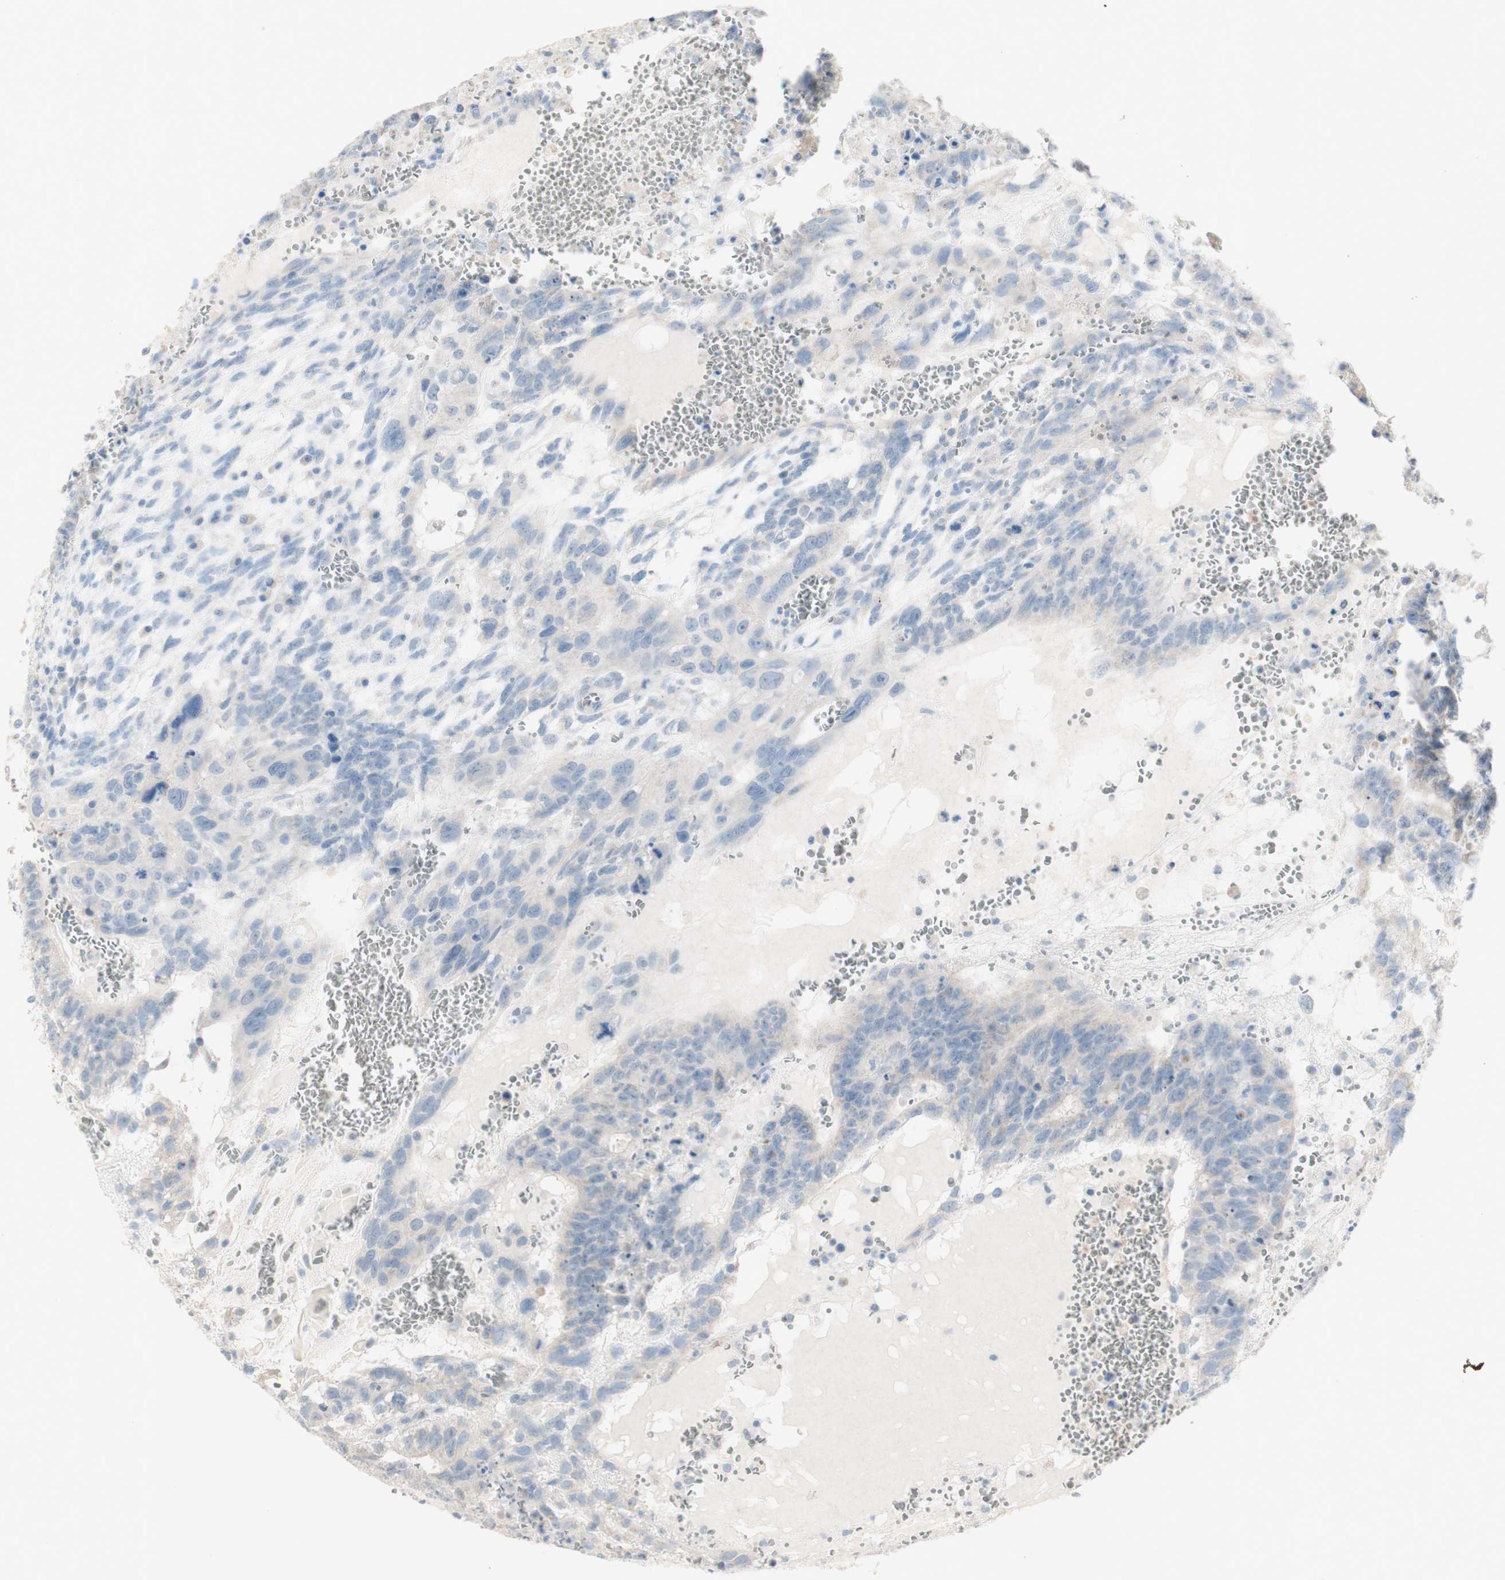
{"staining": {"intensity": "negative", "quantity": "none", "location": "none"}, "tissue": "testis cancer", "cell_type": "Tumor cells", "image_type": "cancer", "snomed": [{"axis": "morphology", "description": "Seminoma, NOS"}, {"axis": "morphology", "description": "Carcinoma, Embryonal, NOS"}, {"axis": "topography", "description": "Testis"}], "caption": "Micrograph shows no protein staining in tumor cells of testis cancer tissue. The staining is performed using DAB (3,3'-diaminobenzidine) brown chromogen with nuclei counter-stained in using hematoxylin.", "gene": "ART3", "patient": {"sex": "male", "age": 52}}